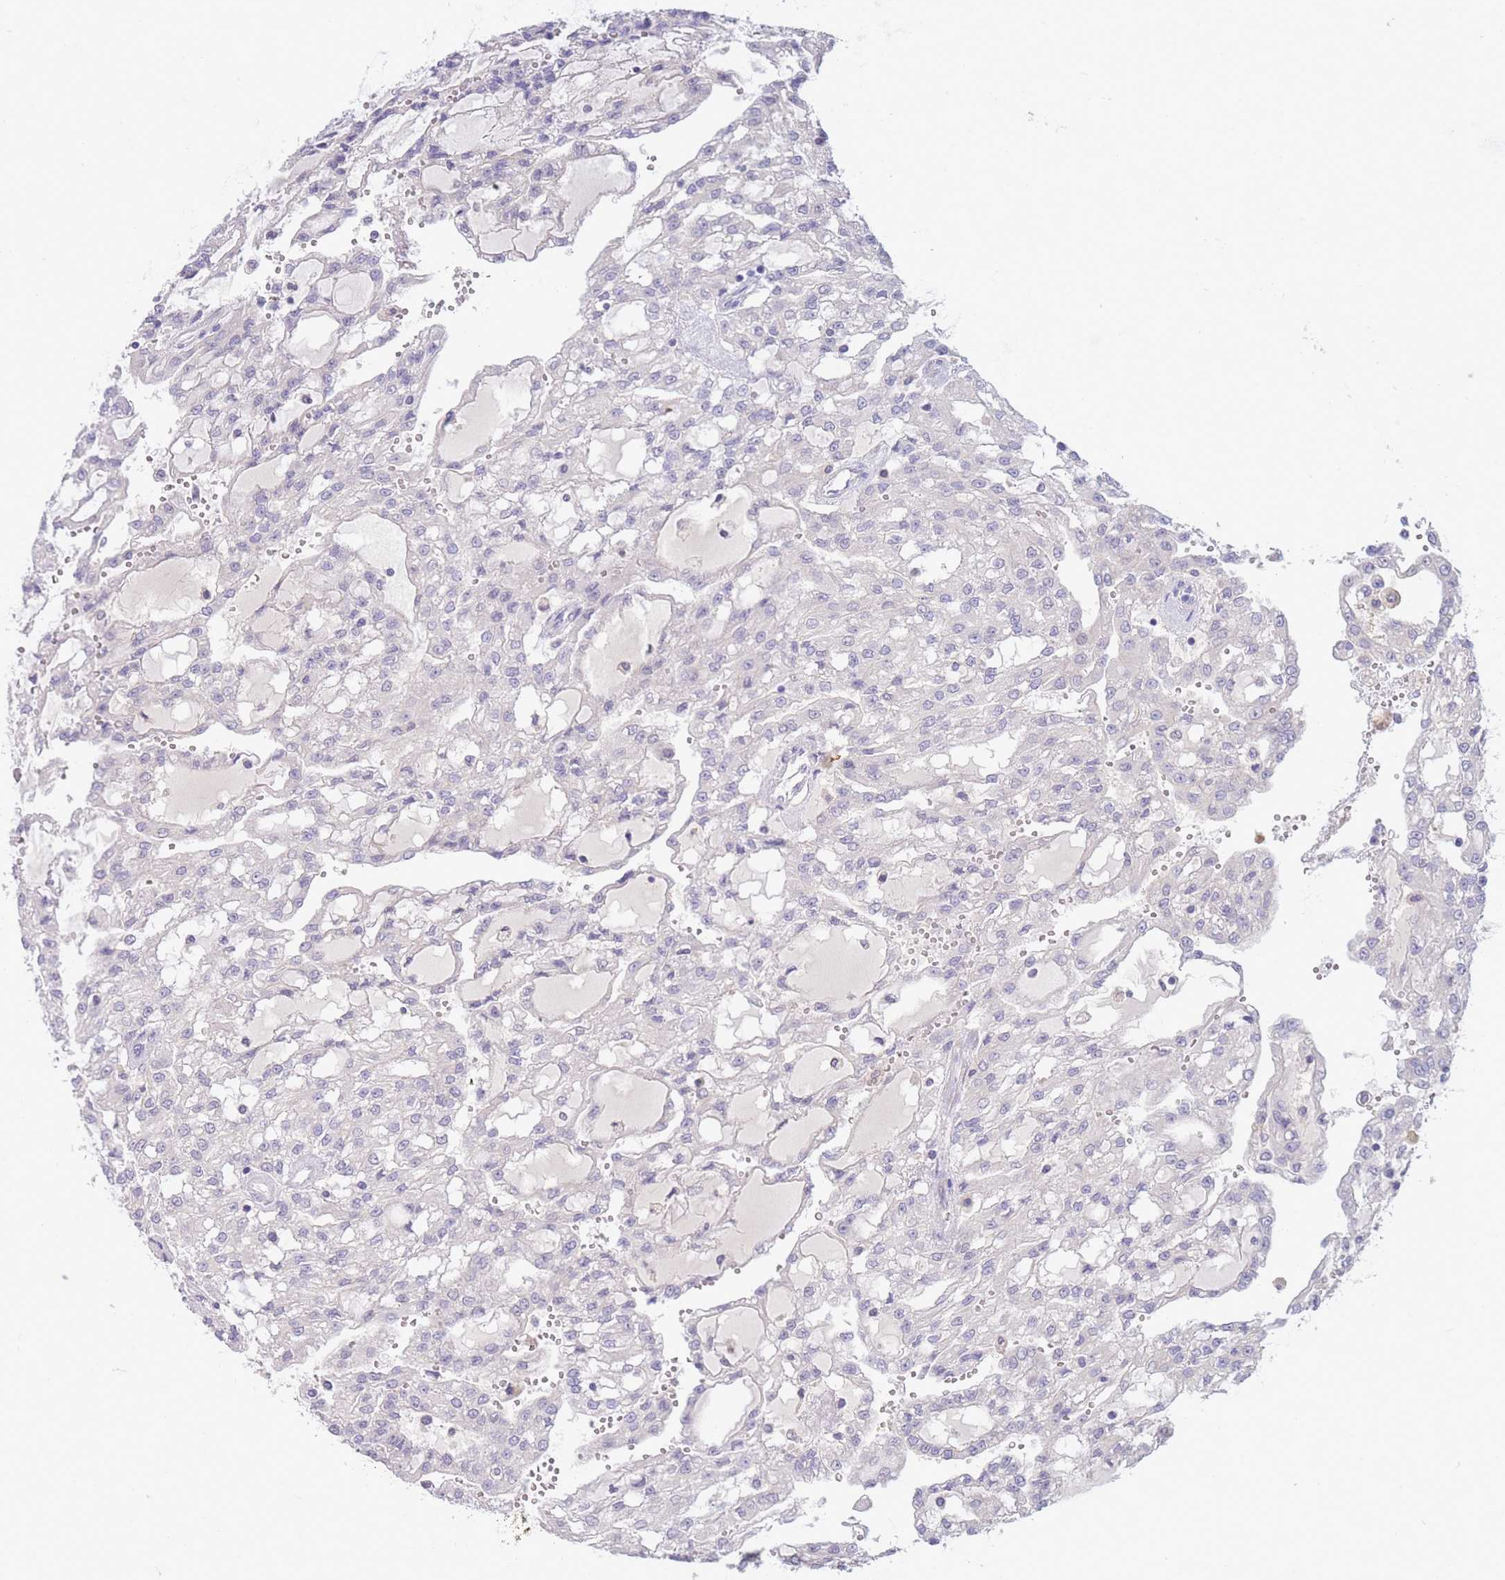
{"staining": {"intensity": "negative", "quantity": "none", "location": "none"}, "tissue": "renal cancer", "cell_type": "Tumor cells", "image_type": "cancer", "snomed": [{"axis": "morphology", "description": "Adenocarcinoma, NOS"}, {"axis": "topography", "description": "Kidney"}], "caption": "High magnification brightfield microscopy of renal cancer (adenocarcinoma) stained with DAB (brown) and counterstained with hematoxylin (blue): tumor cells show no significant staining.", "gene": "PRR23B", "patient": {"sex": "male", "age": 63}}